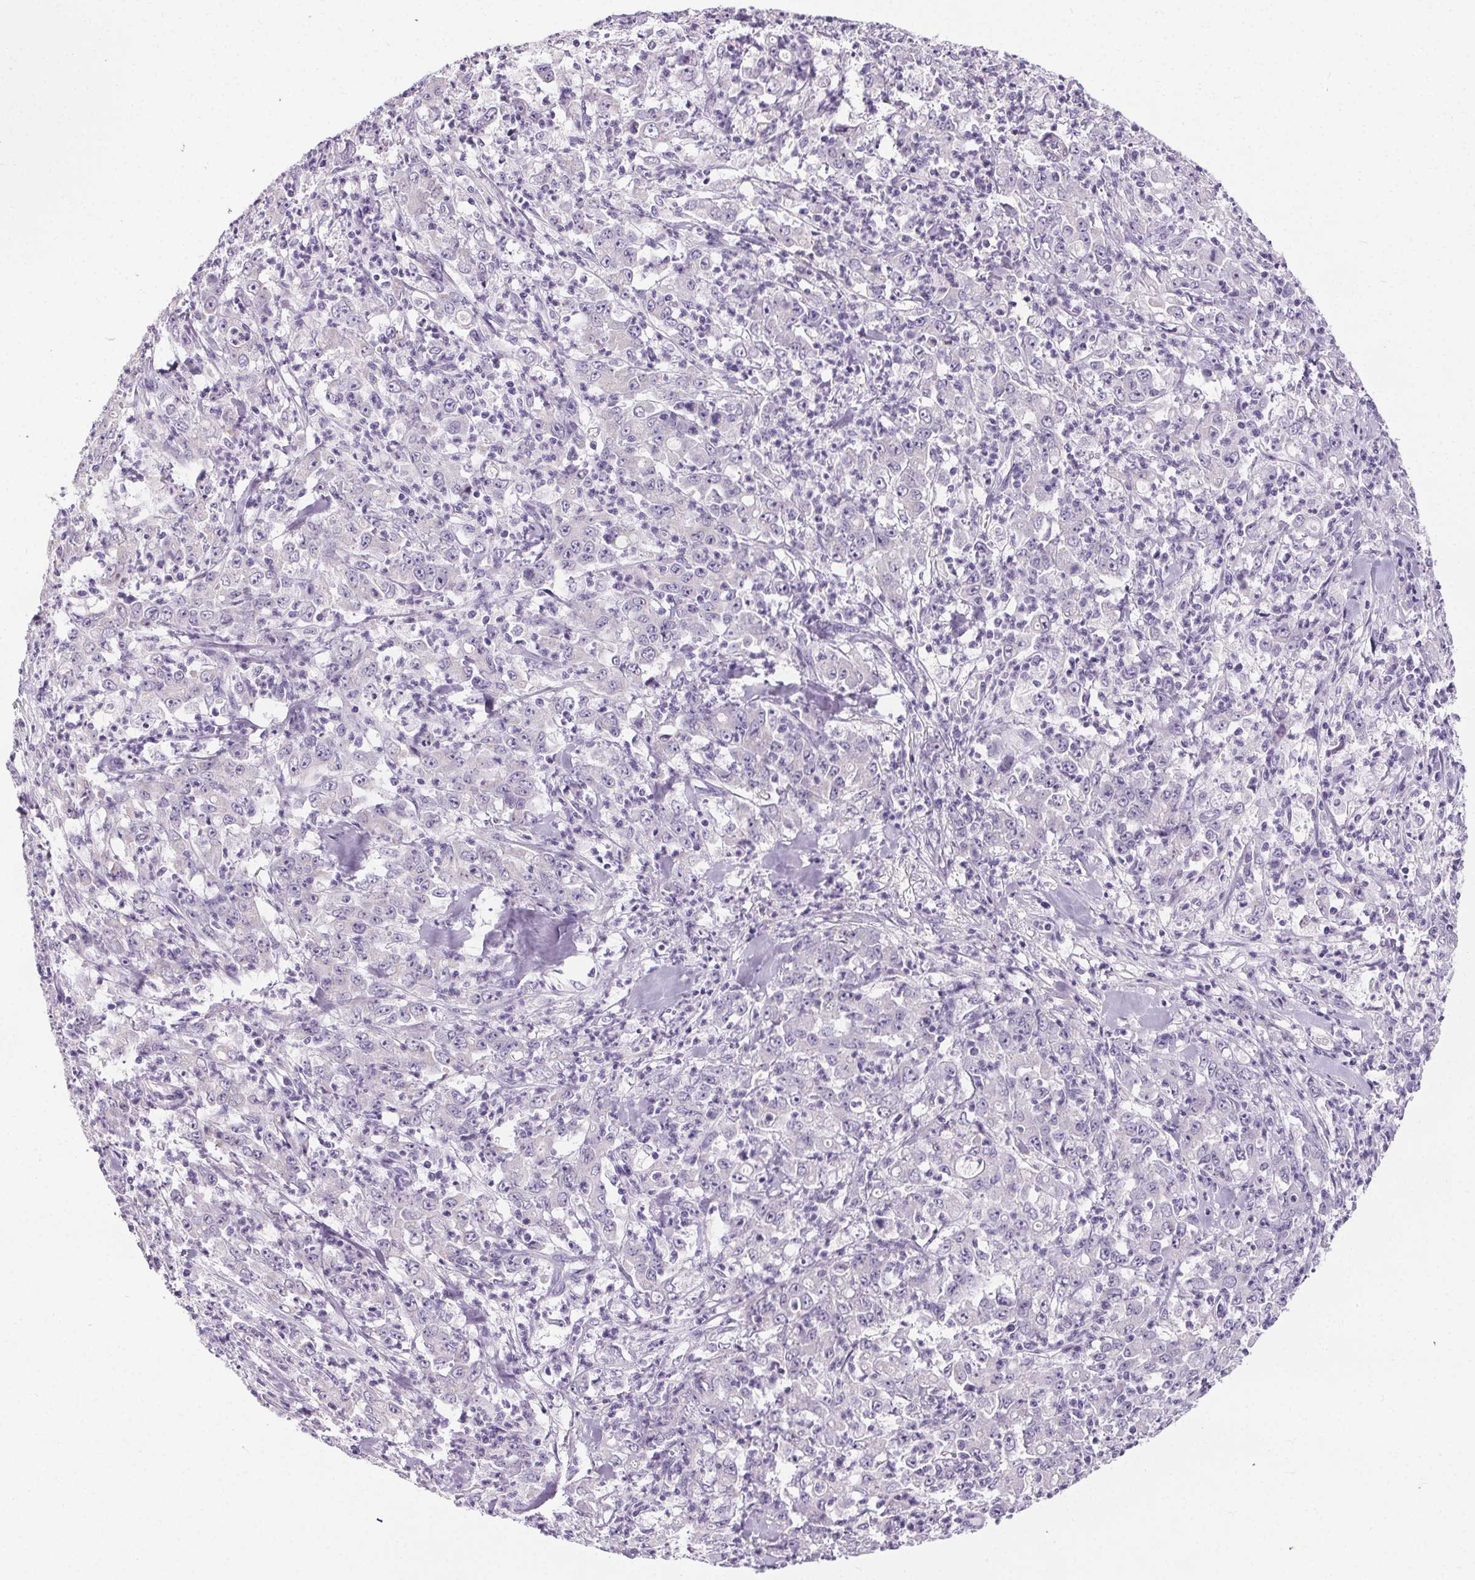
{"staining": {"intensity": "negative", "quantity": "none", "location": "none"}, "tissue": "stomach cancer", "cell_type": "Tumor cells", "image_type": "cancer", "snomed": [{"axis": "morphology", "description": "Adenocarcinoma, NOS"}, {"axis": "topography", "description": "Stomach, lower"}], "caption": "Stomach cancer was stained to show a protein in brown. There is no significant staining in tumor cells.", "gene": "ELAVL2", "patient": {"sex": "female", "age": 71}}